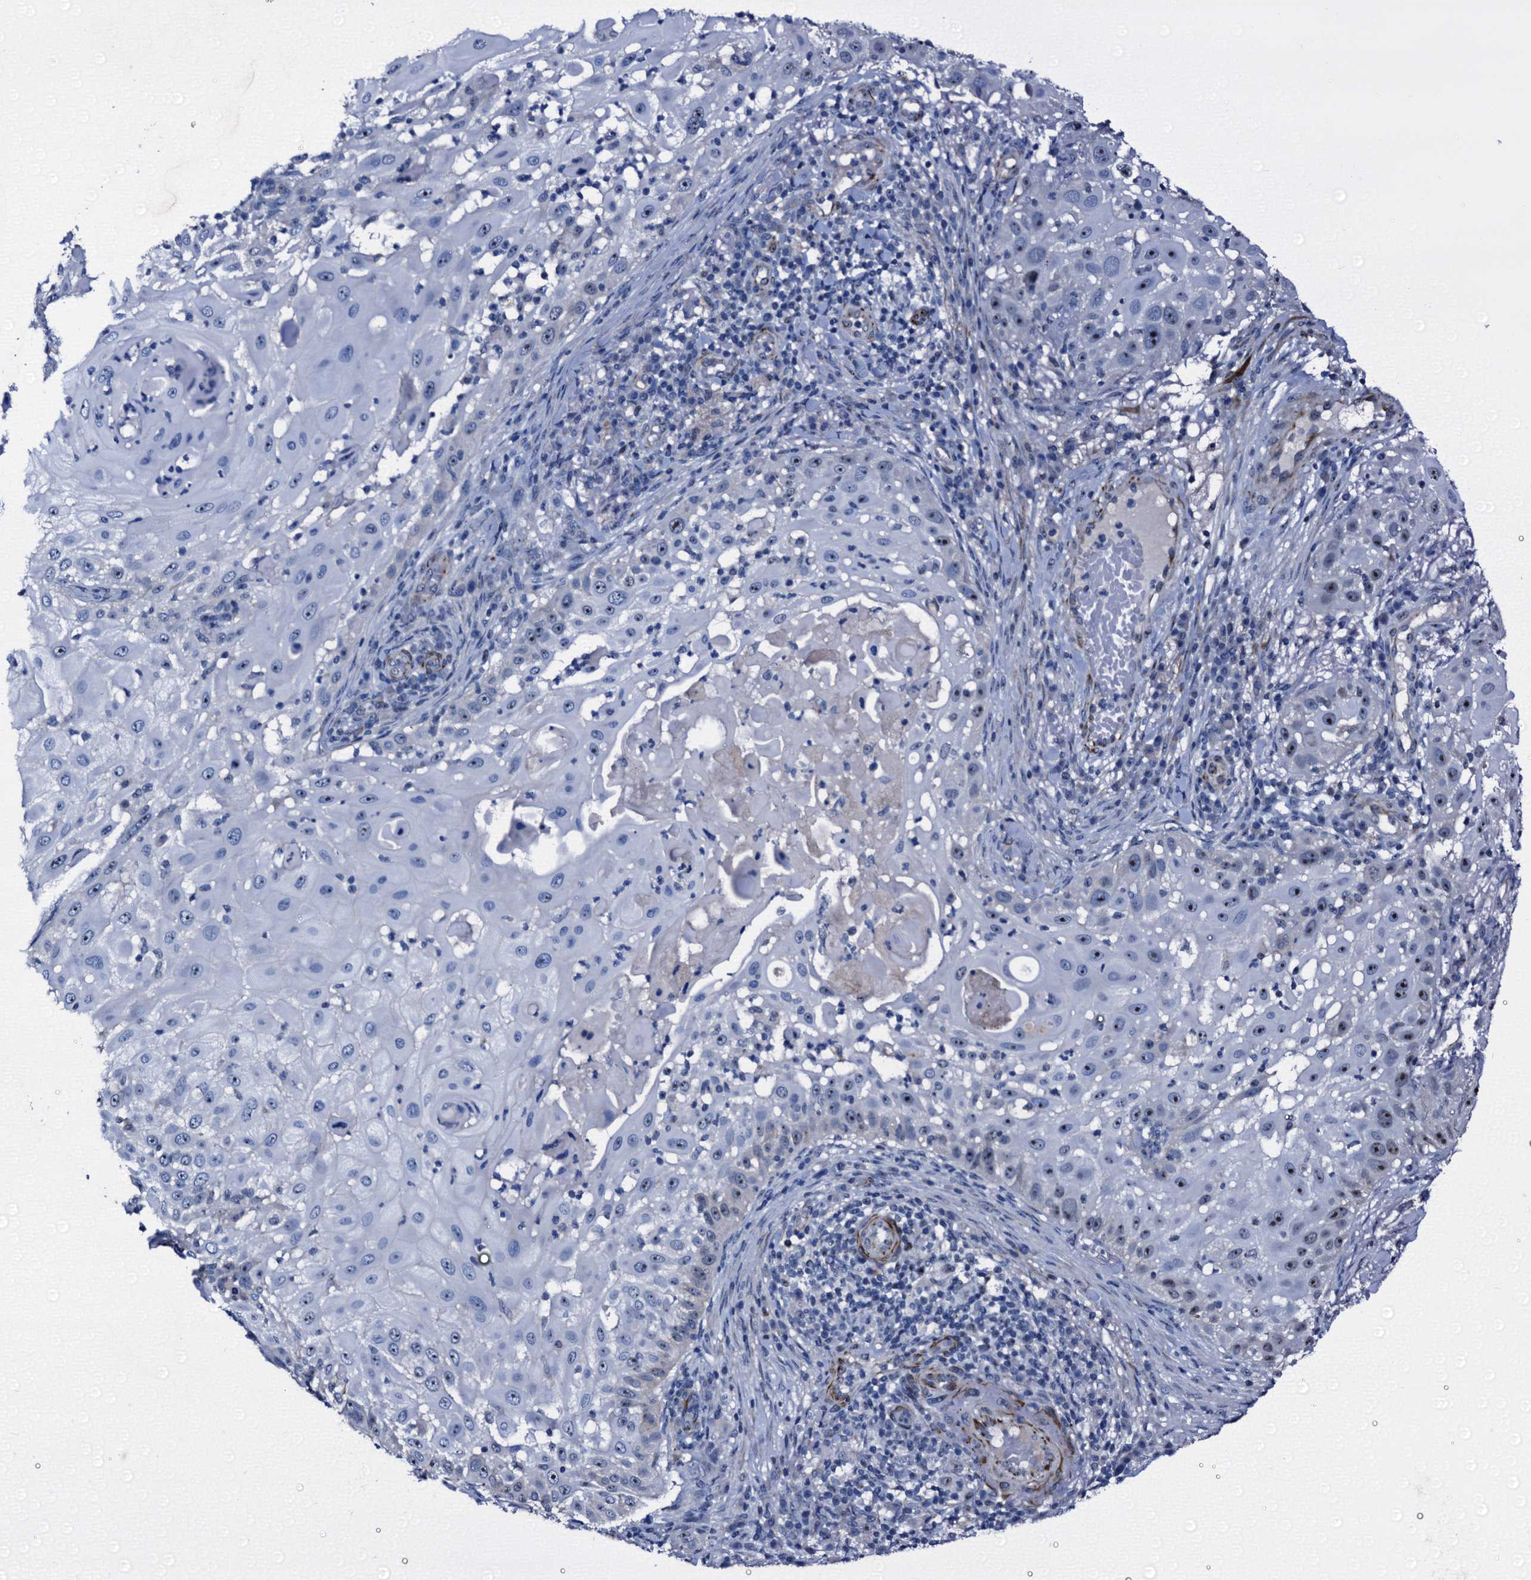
{"staining": {"intensity": "moderate", "quantity": "25%-75%", "location": "nuclear"}, "tissue": "skin cancer", "cell_type": "Tumor cells", "image_type": "cancer", "snomed": [{"axis": "morphology", "description": "Squamous cell carcinoma, NOS"}, {"axis": "topography", "description": "Skin"}], "caption": "A medium amount of moderate nuclear positivity is seen in approximately 25%-75% of tumor cells in skin cancer tissue.", "gene": "EMG1", "patient": {"sex": "female", "age": 44}}